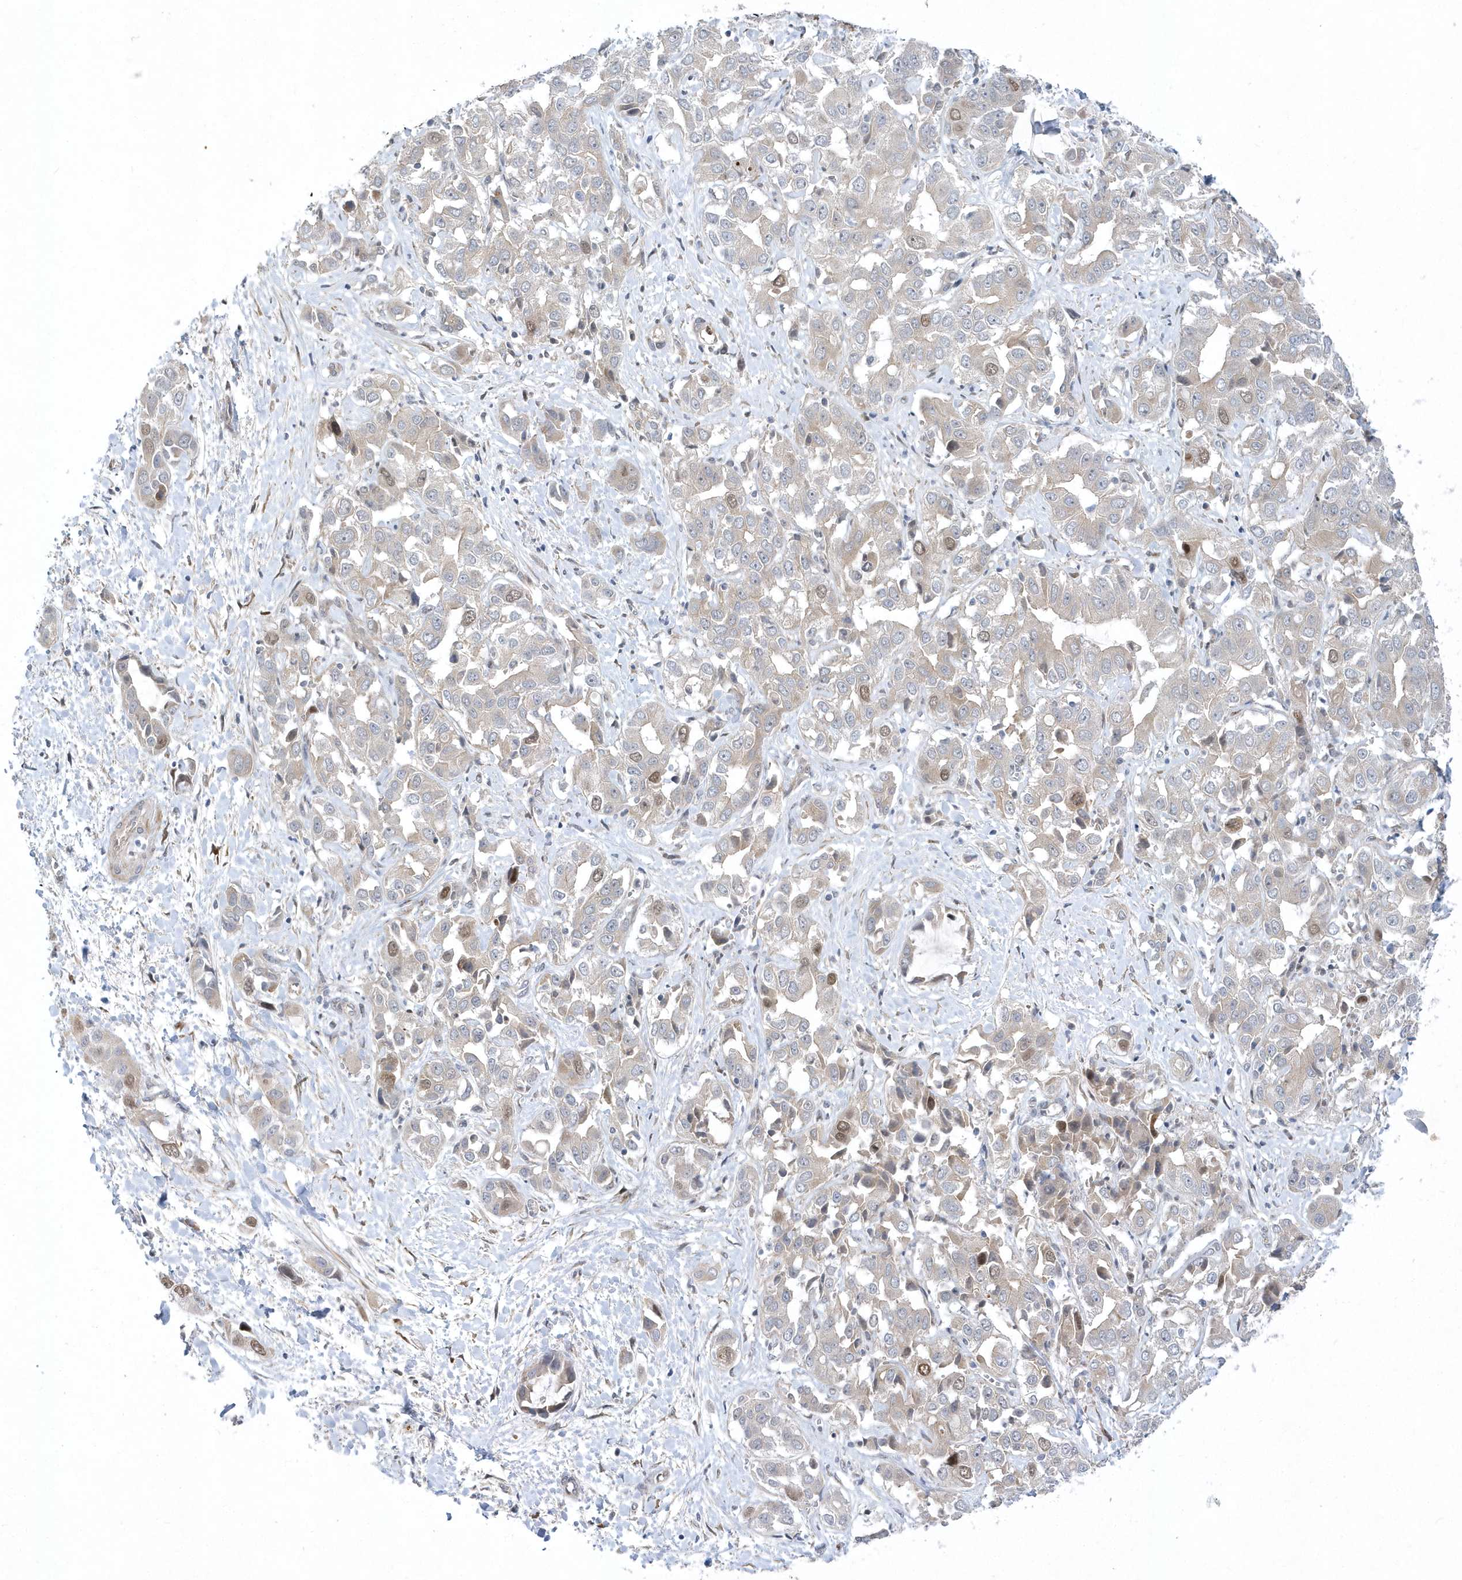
{"staining": {"intensity": "moderate", "quantity": "<25%", "location": "nuclear"}, "tissue": "liver cancer", "cell_type": "Tumor cells", "image_type": "cancer", "snomed": [{"axis": "morphology", "description": "Cholangiocarcinoma"}, {"axis": "topography", "description": "Liver"}], "caption": "Protein staining displays moderate nuclear expression in about <25% of tumor cells in liver cancer.", "gene": "MXI1", "patient": {"sex": "female", "age": 52}}